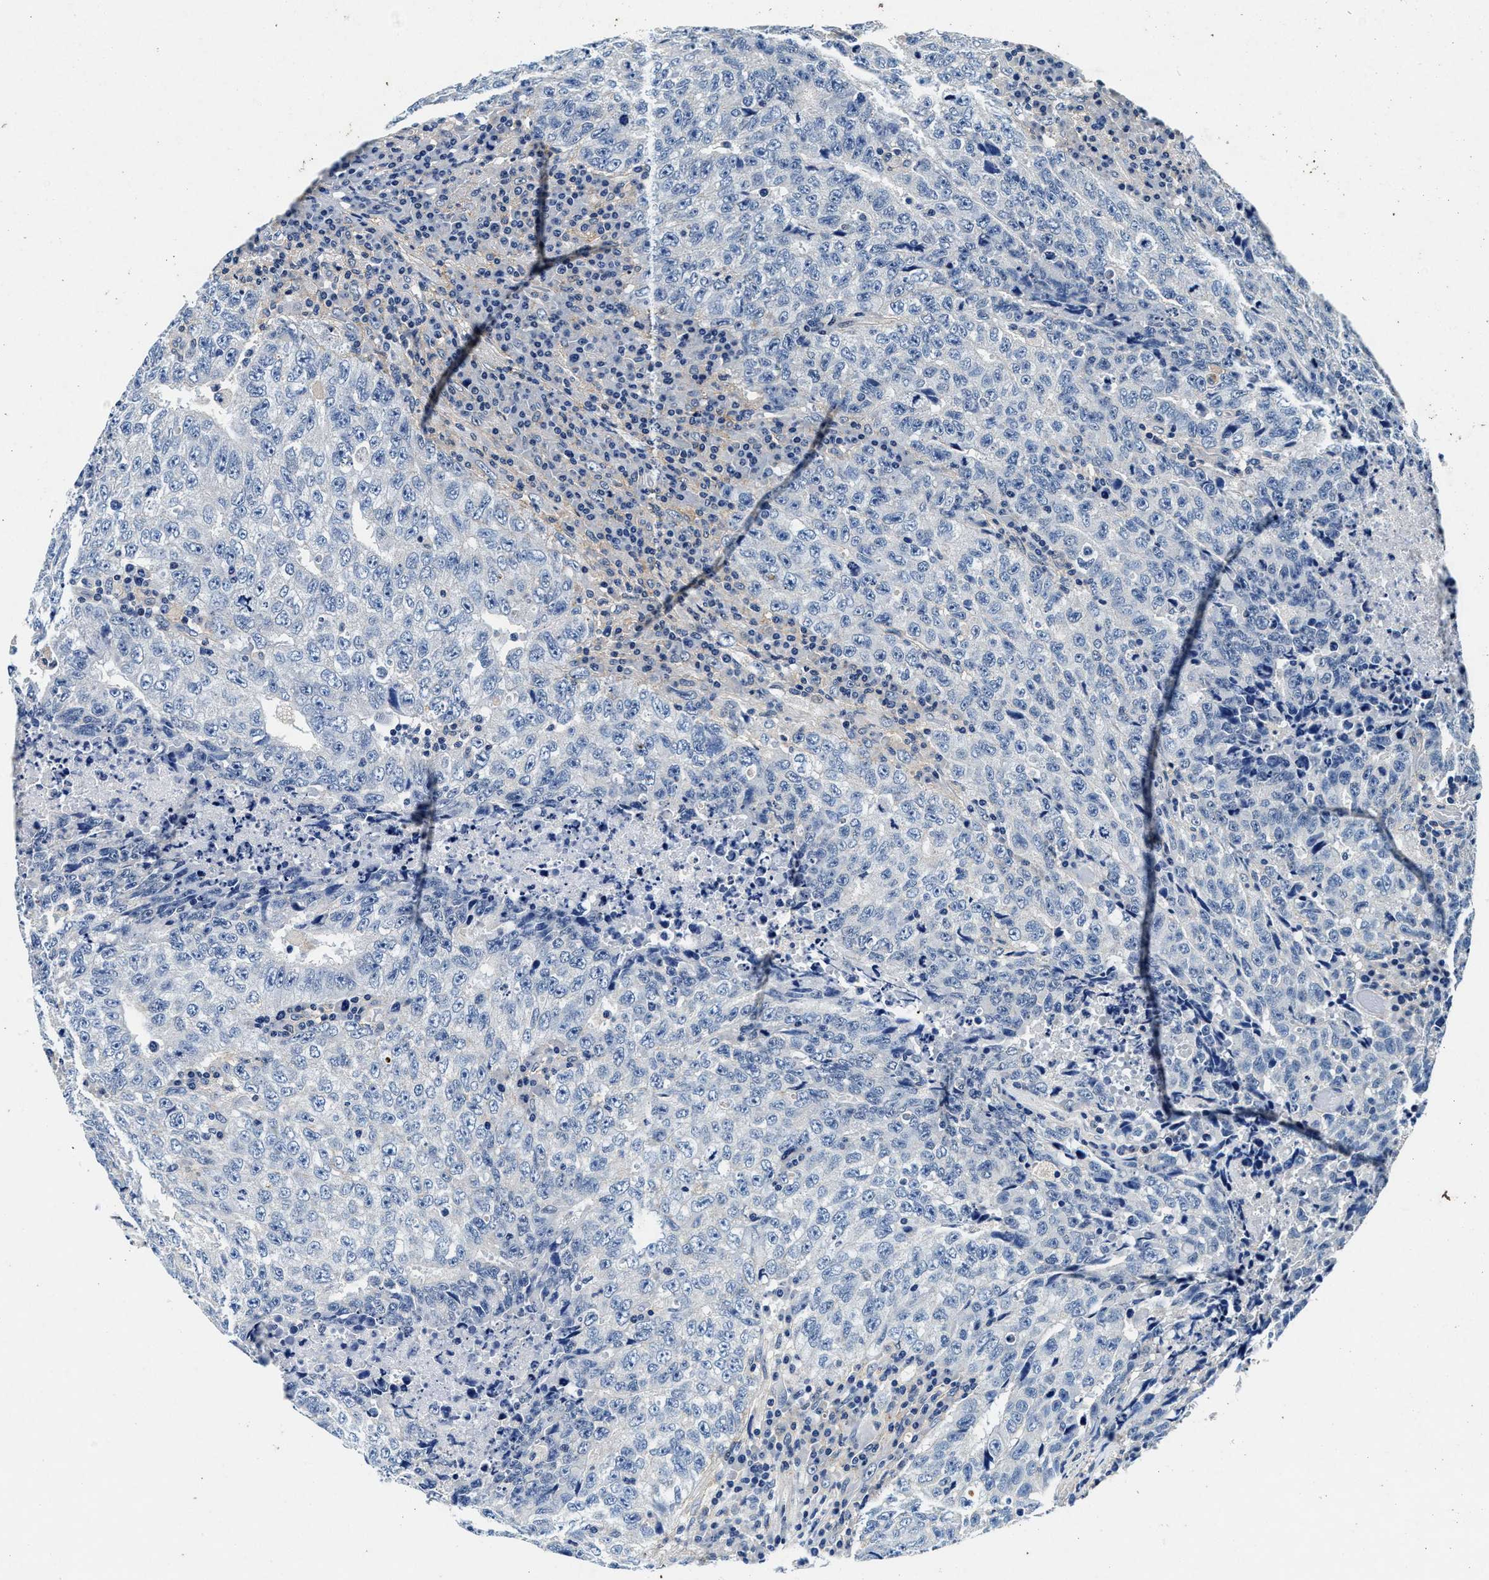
{"staining": {"intensity": "negative", "quantity": "none", "location": "none"}, "tissue": "testis cancer", "cell_type": "Tumor cells", "image_type": "cancer", "snomed": [{"axis": "morphology", "description": "Necrosis, NOS"}, {"axis": "morphology", "description": "Carcinoma, Embryonal, NOS"}, {"axis": "topography", "description": "Testis"}], "caption": "A high-resolution histopathology image shows immunohistochemistry staining of testis cancer (embryonal carcinoma), which exhibits no significant expression in tumor cells. (DAB immunohistochemistry, high magnification).", "gene": "SLC8A1", "patient": {"sex": "male", "age": 19}}